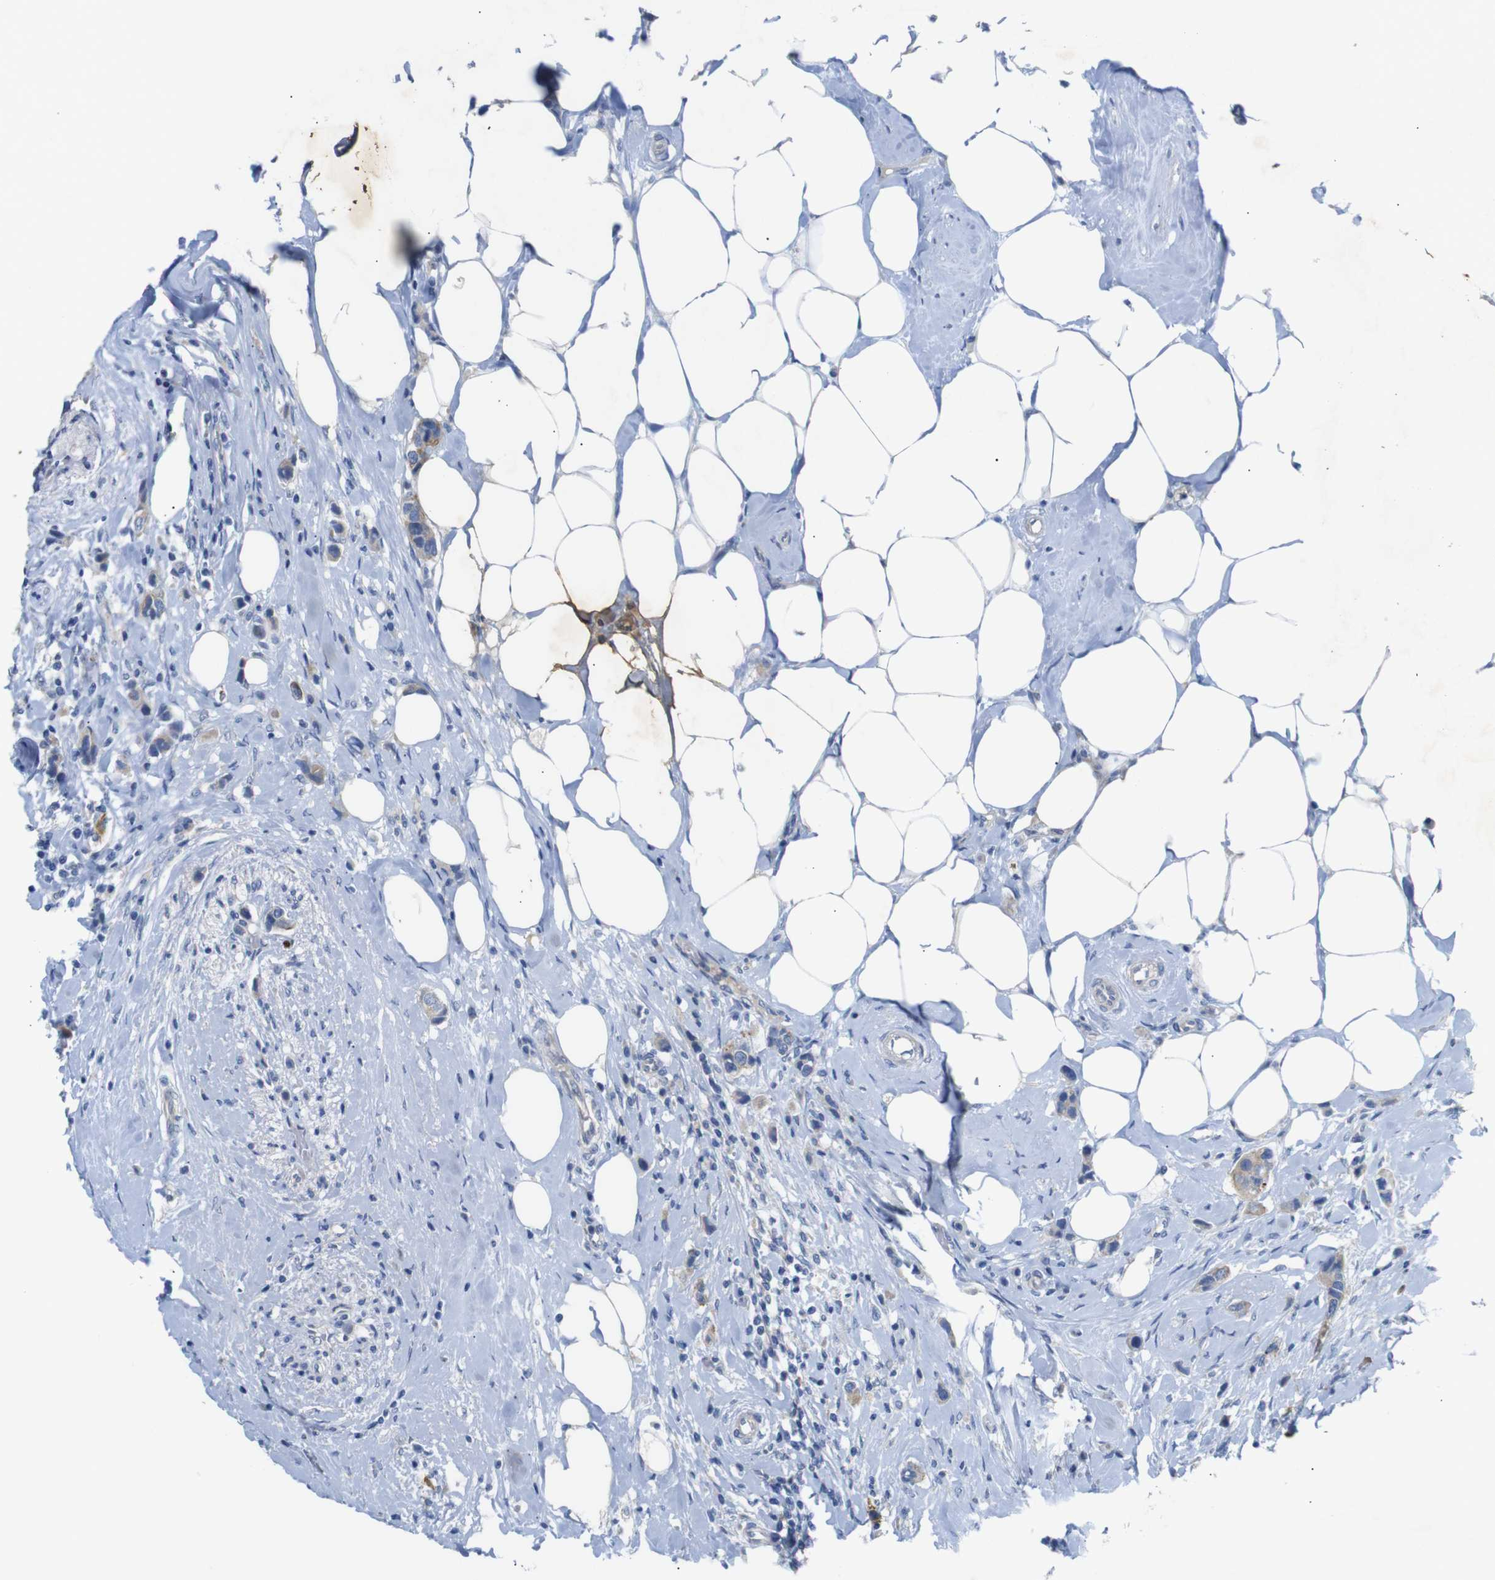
{"staining": {"intensity": "moderate", "quantity": ">75%", "location": "cytoplasmic/membranous"}, "tissue": "breast cancer", "cell_type": "Tumor cells", "image_type": "cancer", "snomed": [{"axis": "morphology", "description": "Normal tissue, NOS"}, {"axis": "morphology", "description": "Duct carcinoma"}, {"axis": "topography", "description": "Breast"}], "caption": "A micrograph of infiltrating ductal carcinoma (breast) stained for a protein exhibits moderate cytoplasmic/membranous brown staining in tumor cells.", "gene": "ALOX15", "patient": {"sex": "female", "age": 50}}